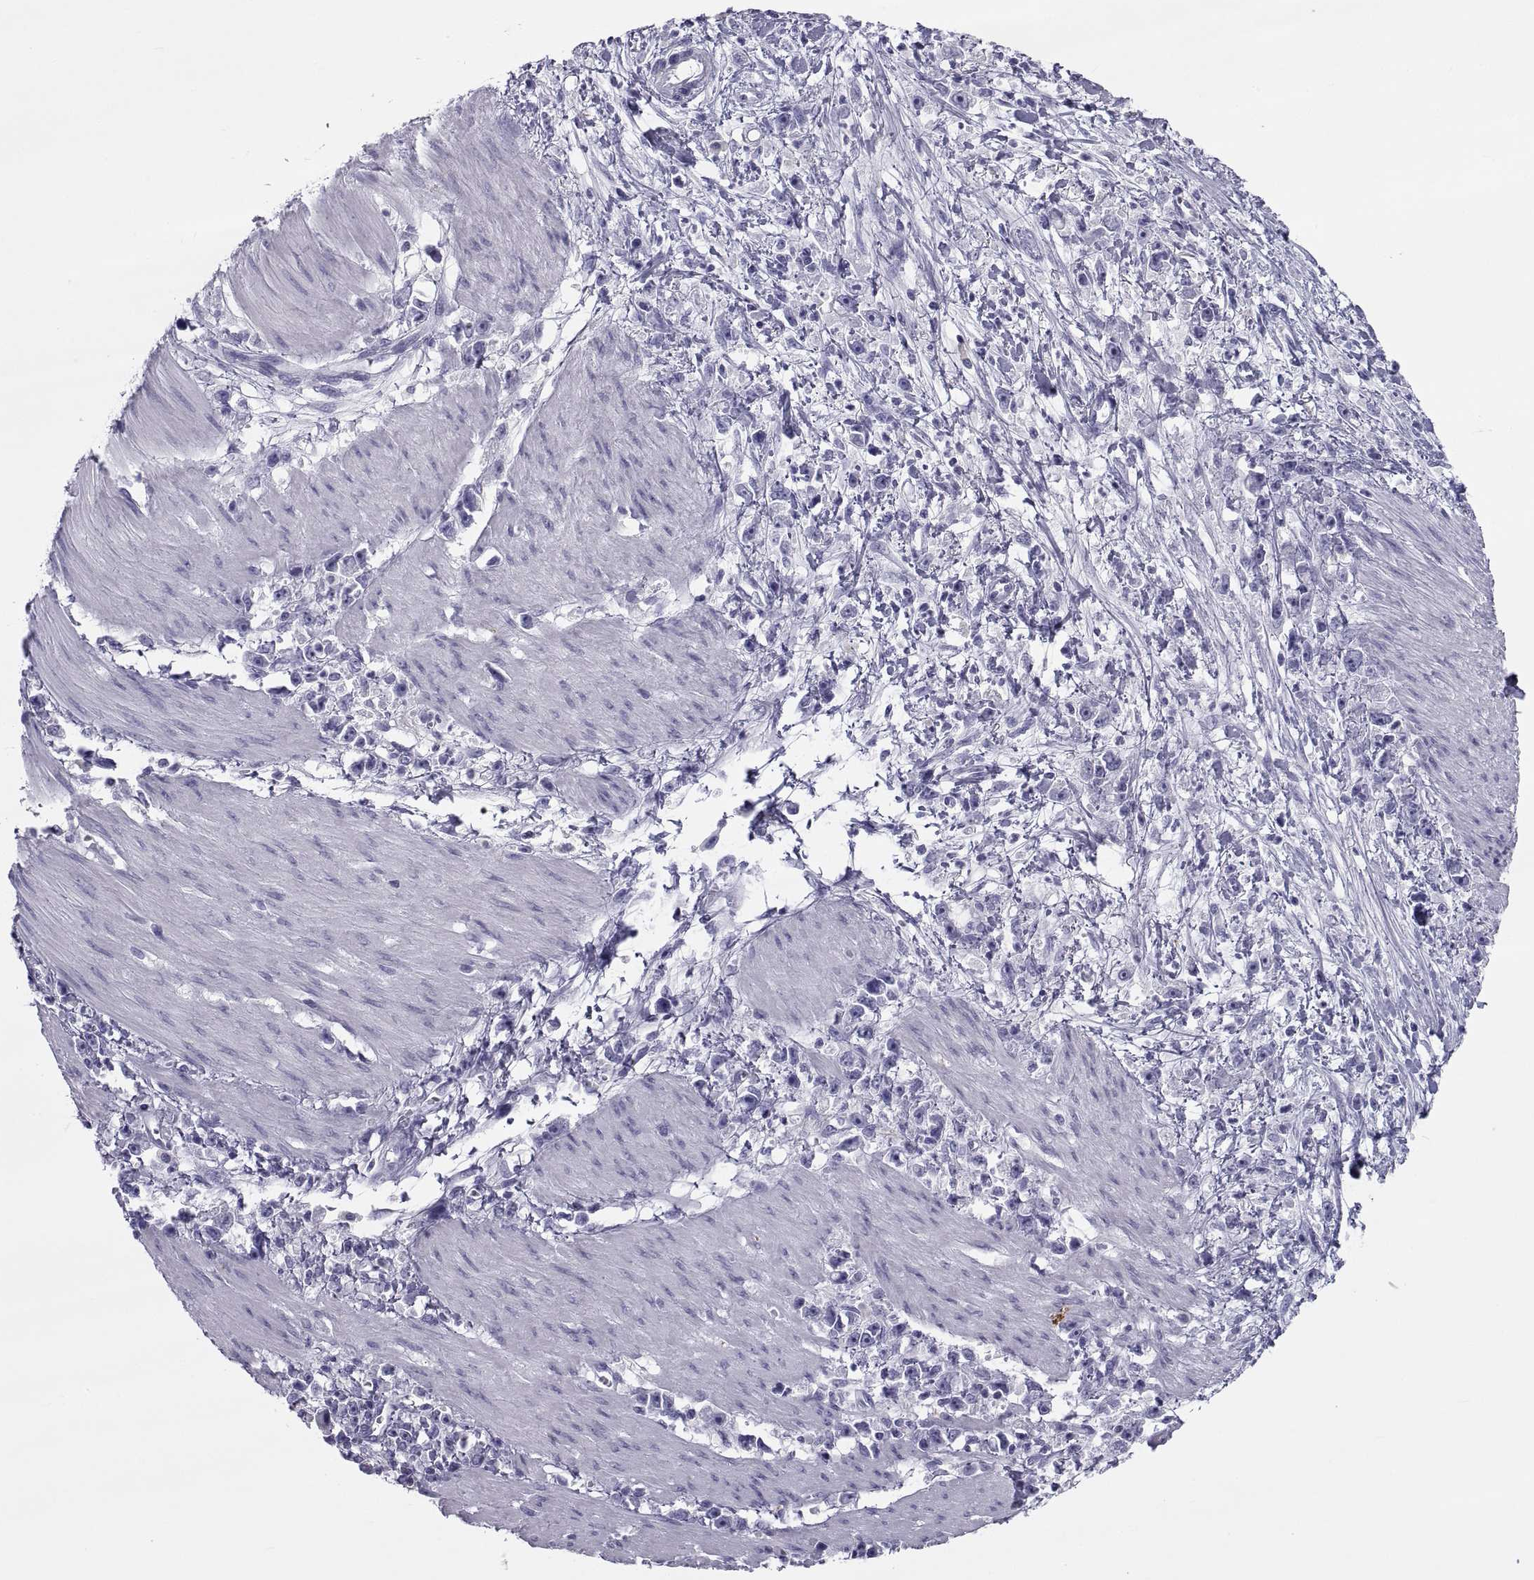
{"staining": {"intensity": "negative", "quantity": "none", "location": "none"}, "tissue": "stomach cancer", "cell_type": "Tumor cells", "image_type": "cancer", "snomed": [{"axis": "morphology", "description": "Adenocarcinoma, NOS"}, {"axis": "topography", "description": "Stomach"}], "caption": "A high-resolution histopathology image shows immunohistochemistry staining of stomach cancer (adenocarcinoma), which demonstrates no significant expression in tumor cells.", "gene": "NPTX2", "patient": {"sex": "female", "age": 59}}